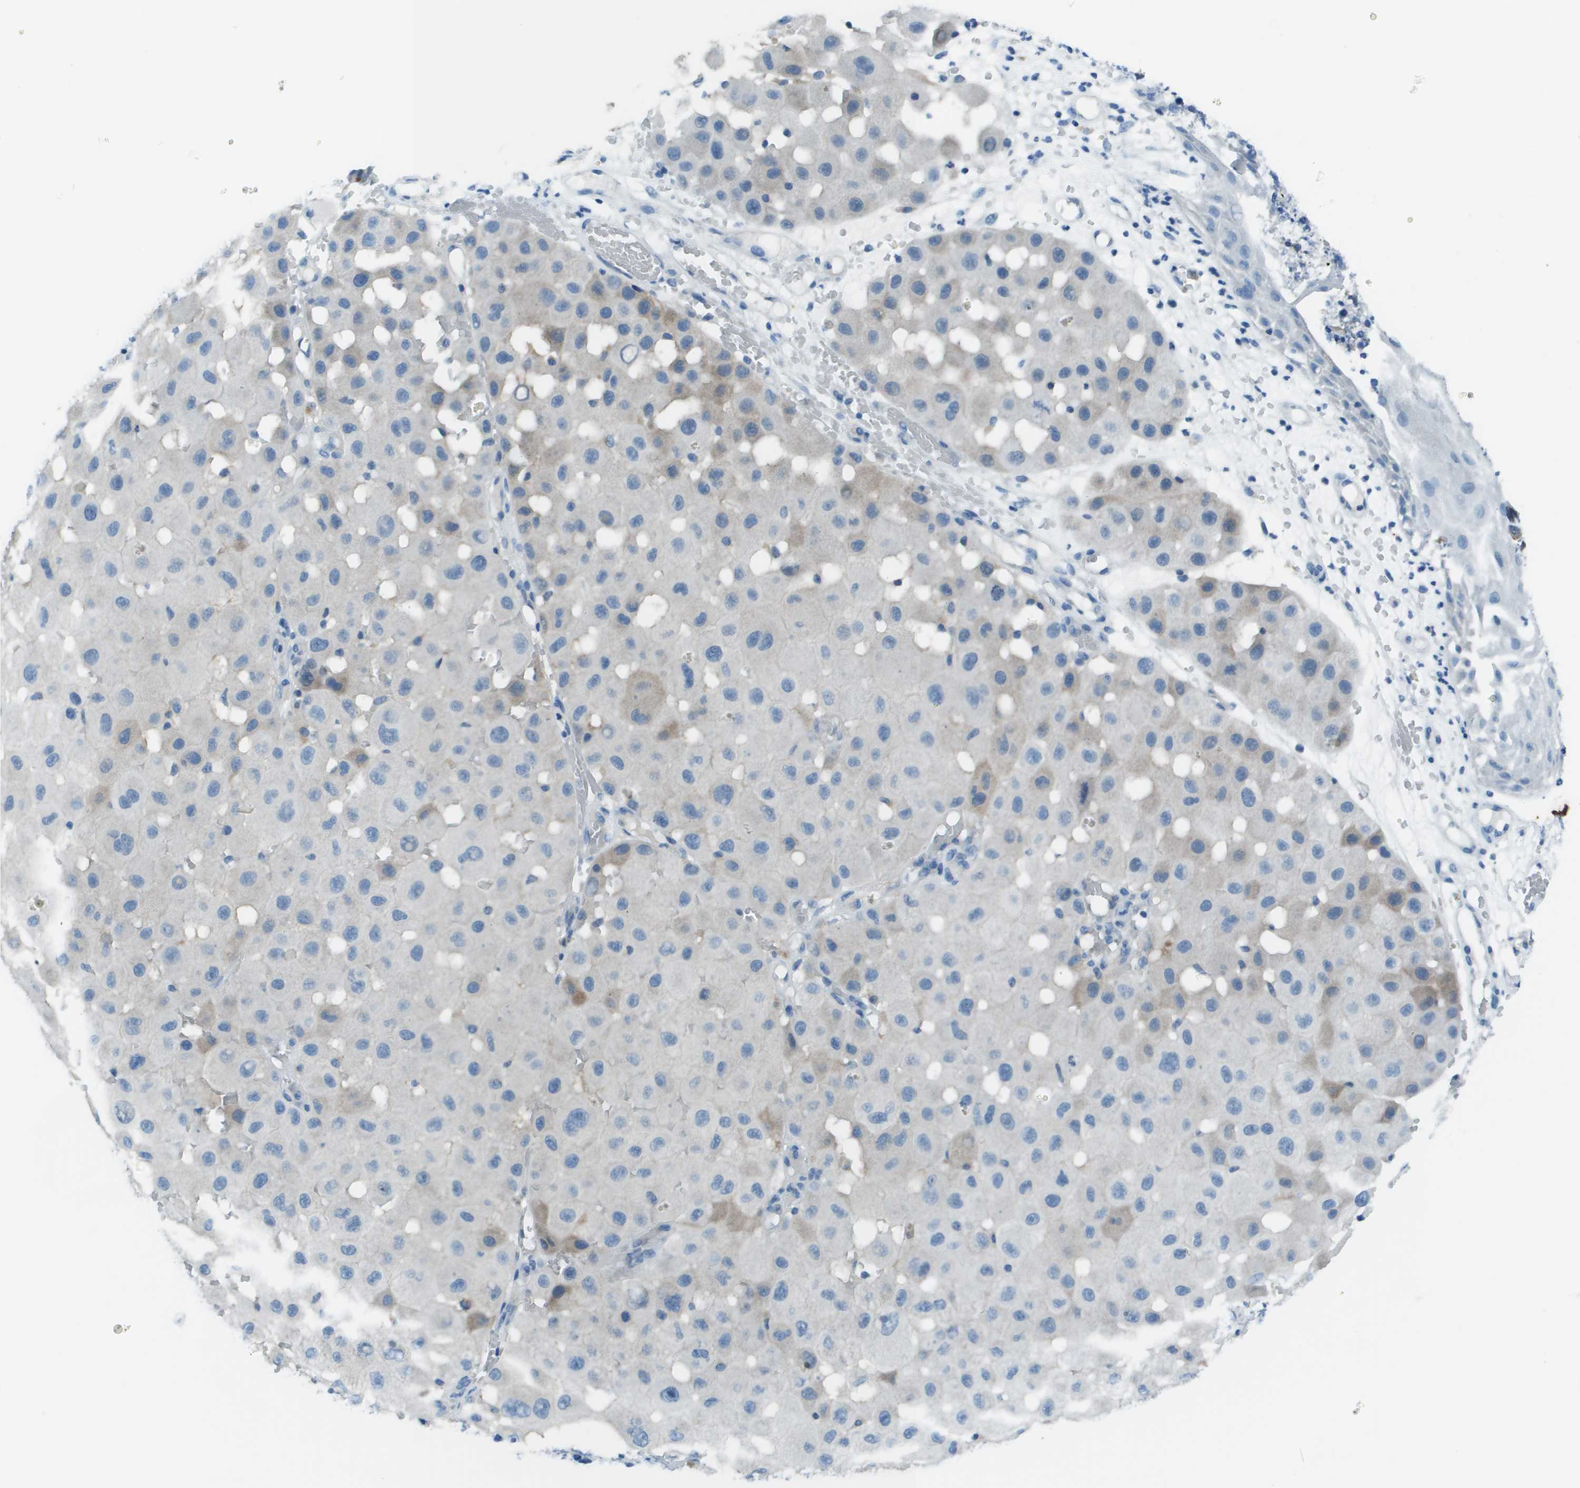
{"staining": {"intensity": "negative", "quantity": "none", "location": "none"}, "tissue": "melanoma", "cell_type": "Tumor cells", "image_type": "cancer", "snomed": [{"axis": "morphology", "description": "Malignant melanoma, NOS"}, {"axis": "topography", "description": "Skin"}], "caption": "An immunohistochemistry (IHC) photomicrograph of malignant melanoma is shown. There is no staining in tumor cells of malignant melanoma.", "gene": "STIP1", "patient": {"sex": "female", "age": 81}}